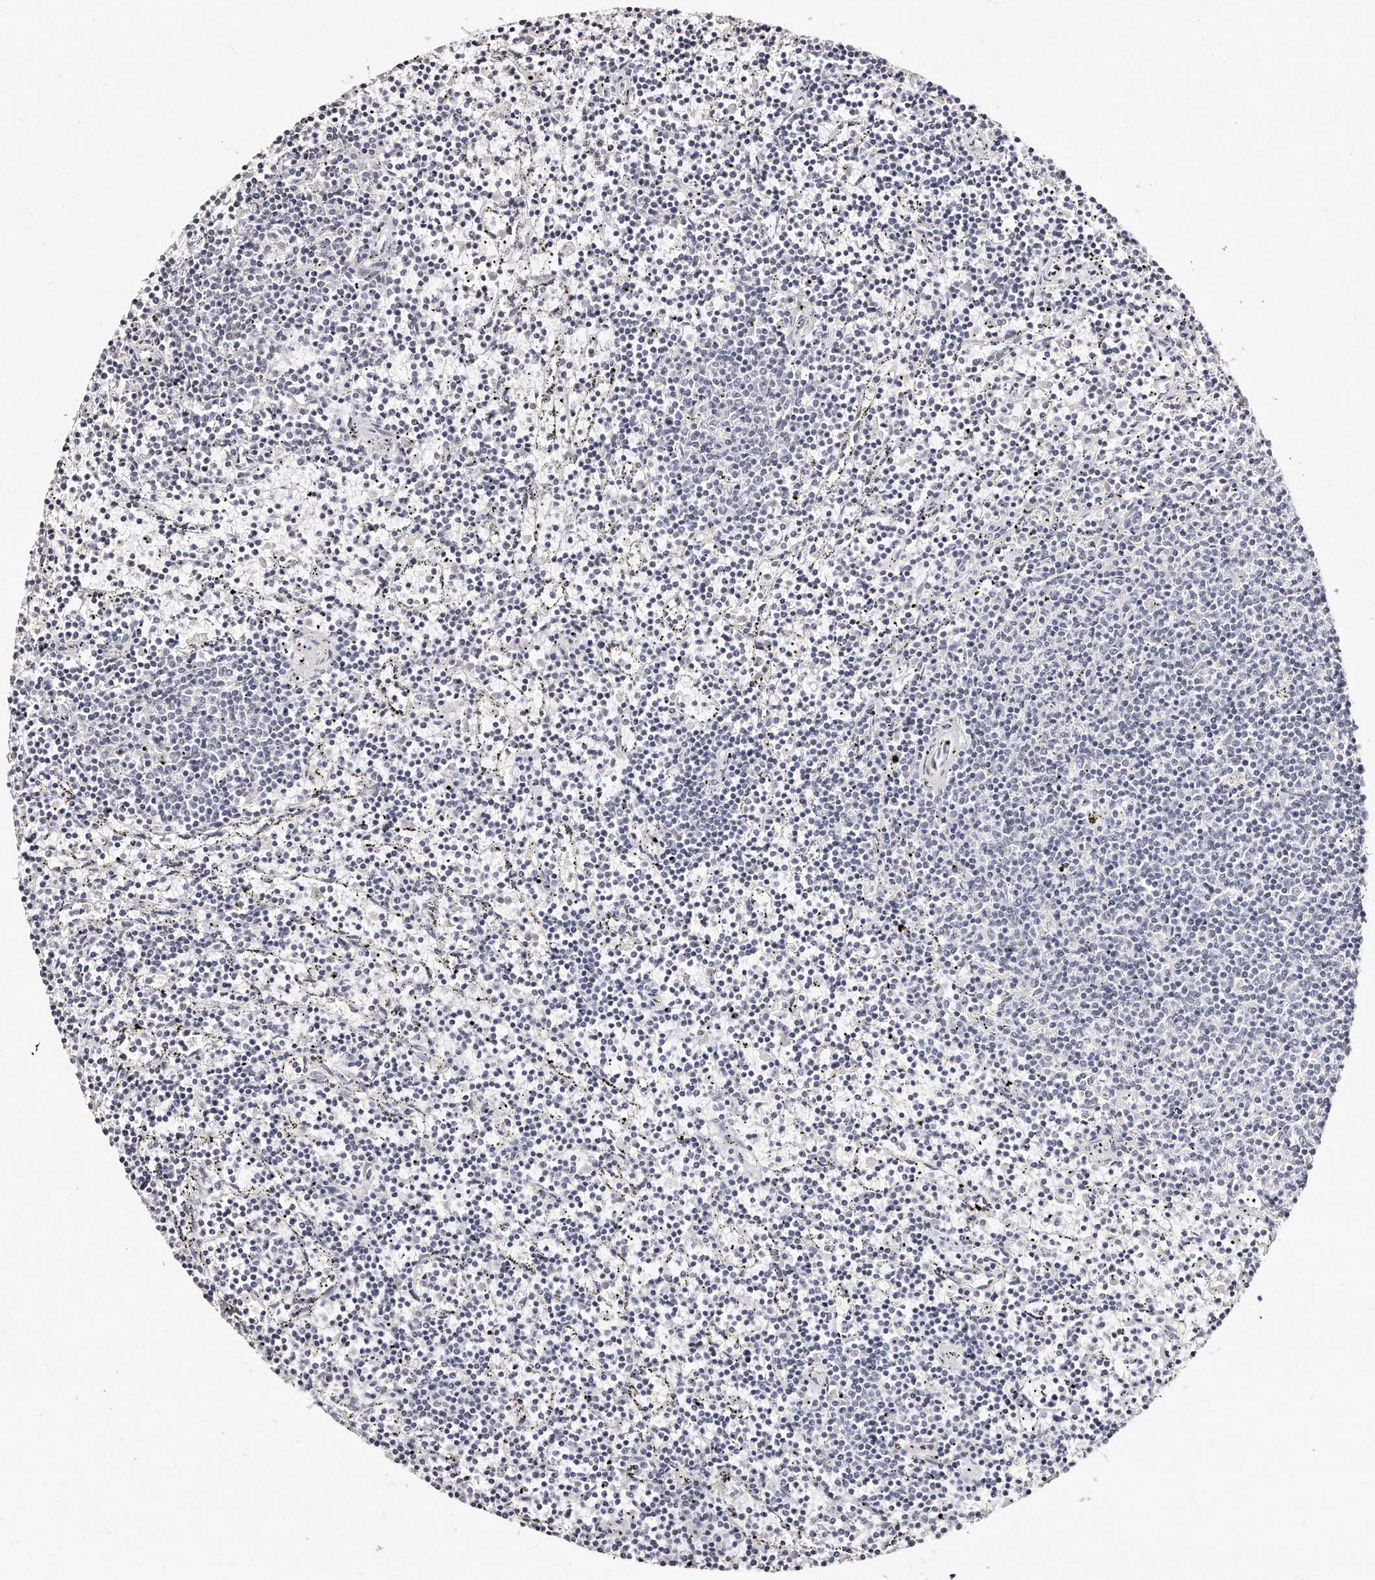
{"staining": {"intensity": "negative", "quantity": "none", "location": "none"}, "tissue": "lymphoma", "cell_type": "Tumor cells", "image_type": "cancer", "snomed": [{"axis": "morphology", "description": "Malignant lymphoma, non-Hodgkin's type, Low grade"}, {"axis": "topography", "description": "Spleen"}], "caption": "Immunohistochemistry photomicrograph of neoplastic tissue: lymphoma stained with DAB displays no significant protein expression in tumor cells. (DAB (3,3'-diaminobenzidine) immunohistochemistry with hematoxylin counter stain).", "gene": "LMOD1", "patient": {"sex": "female", "age": 50}}